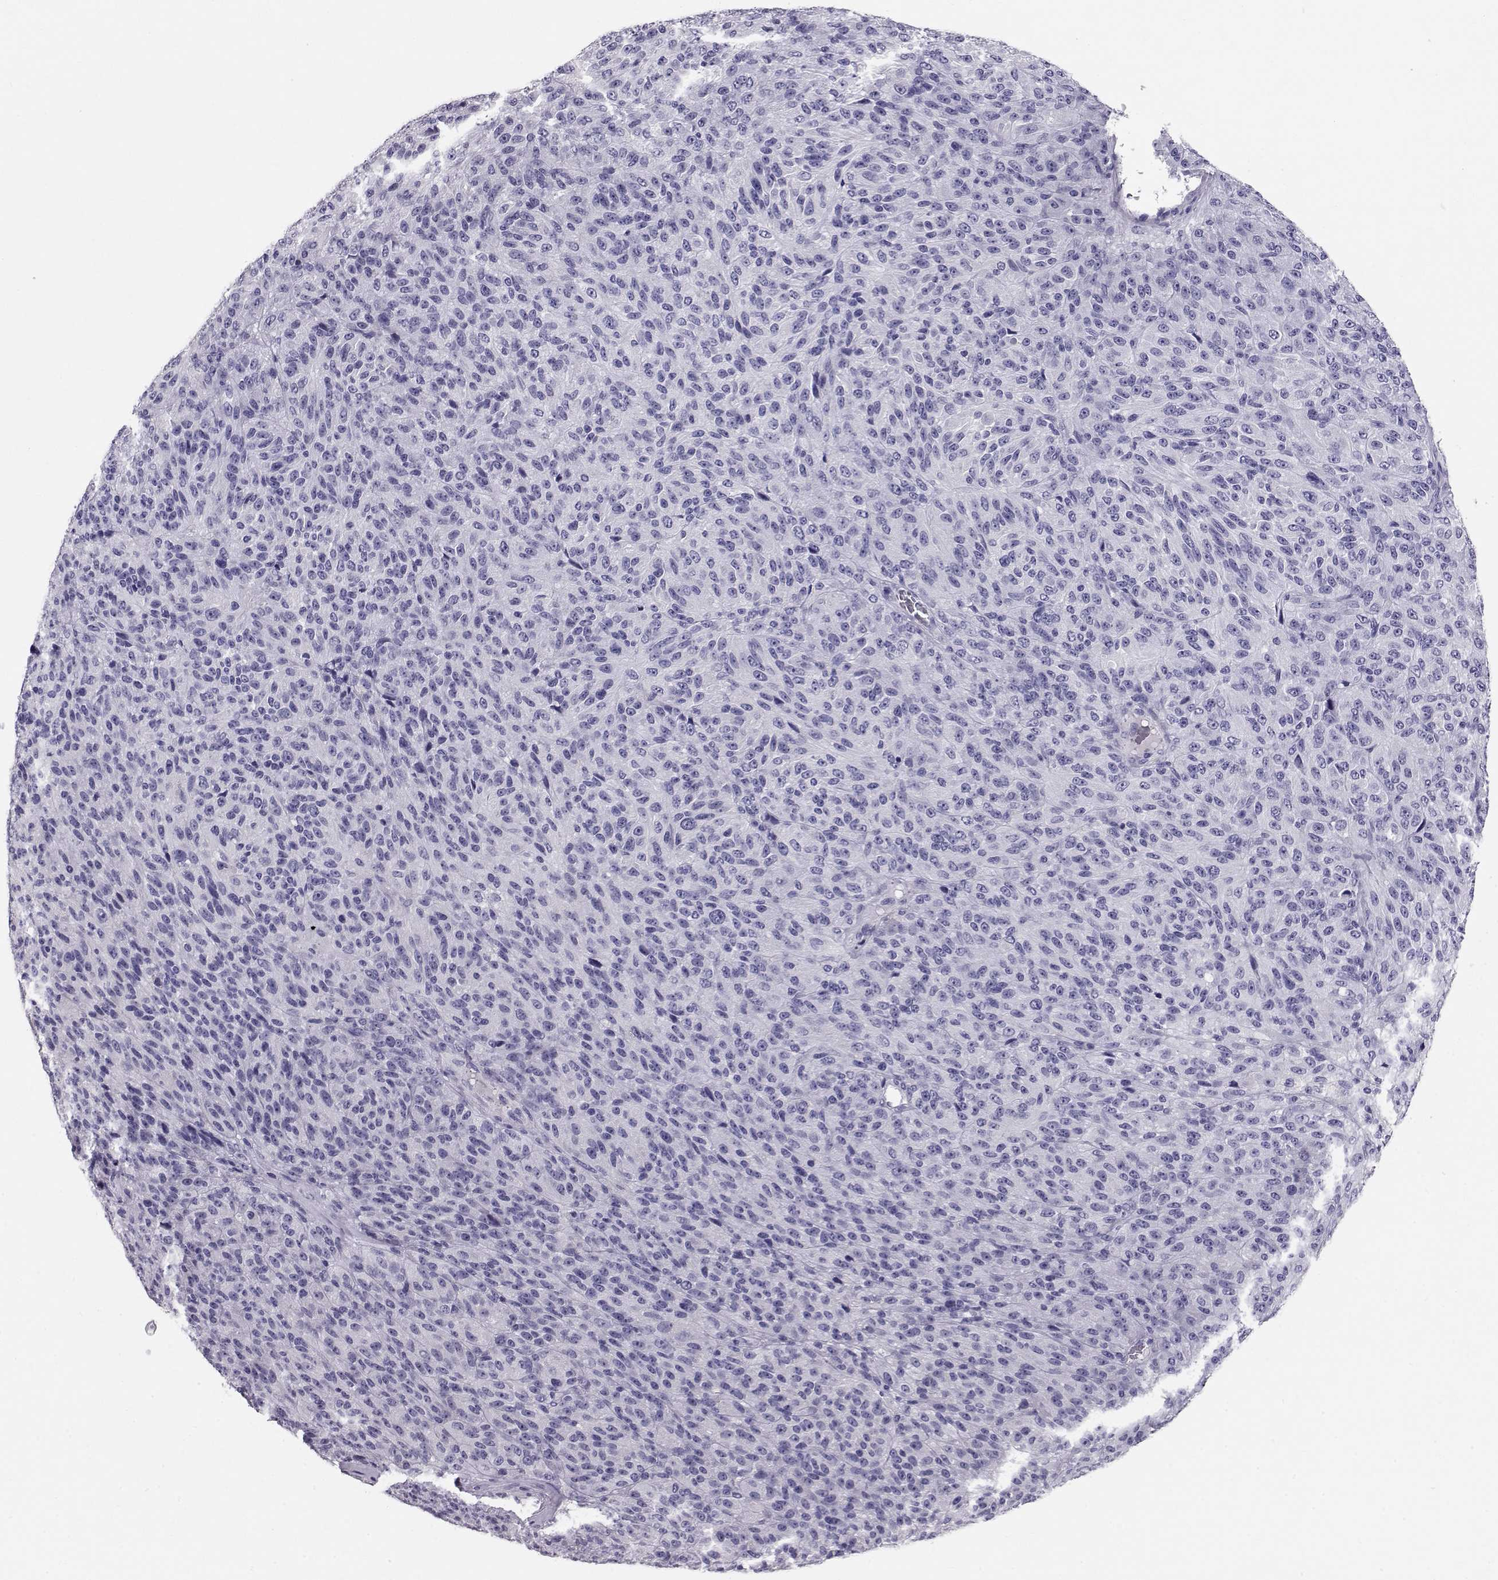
{"staining": {"intensity": "negative", "quantity": "none", "location": "none"}, "tissue": "melanoma", "cell_type": "Tumor cells", "image_type": "cancer", "snomed": [{"axis": "morphology", "description": "Malignant melanoma, Metastatic site"}, {"axis": "topography", "description": "Brain"}], "caption": "Immunohistochemistry image of malignant melanoma (metastatic site) stained for a protein (brown), which reveals no positivity in tumor cells. (Stains: DAB IHC with hematoxylin counter stain, Microscopy: brightfield microscopy at high magnification).", "gene": "RD3", "patient": {"sex": "female", "age": 56}}